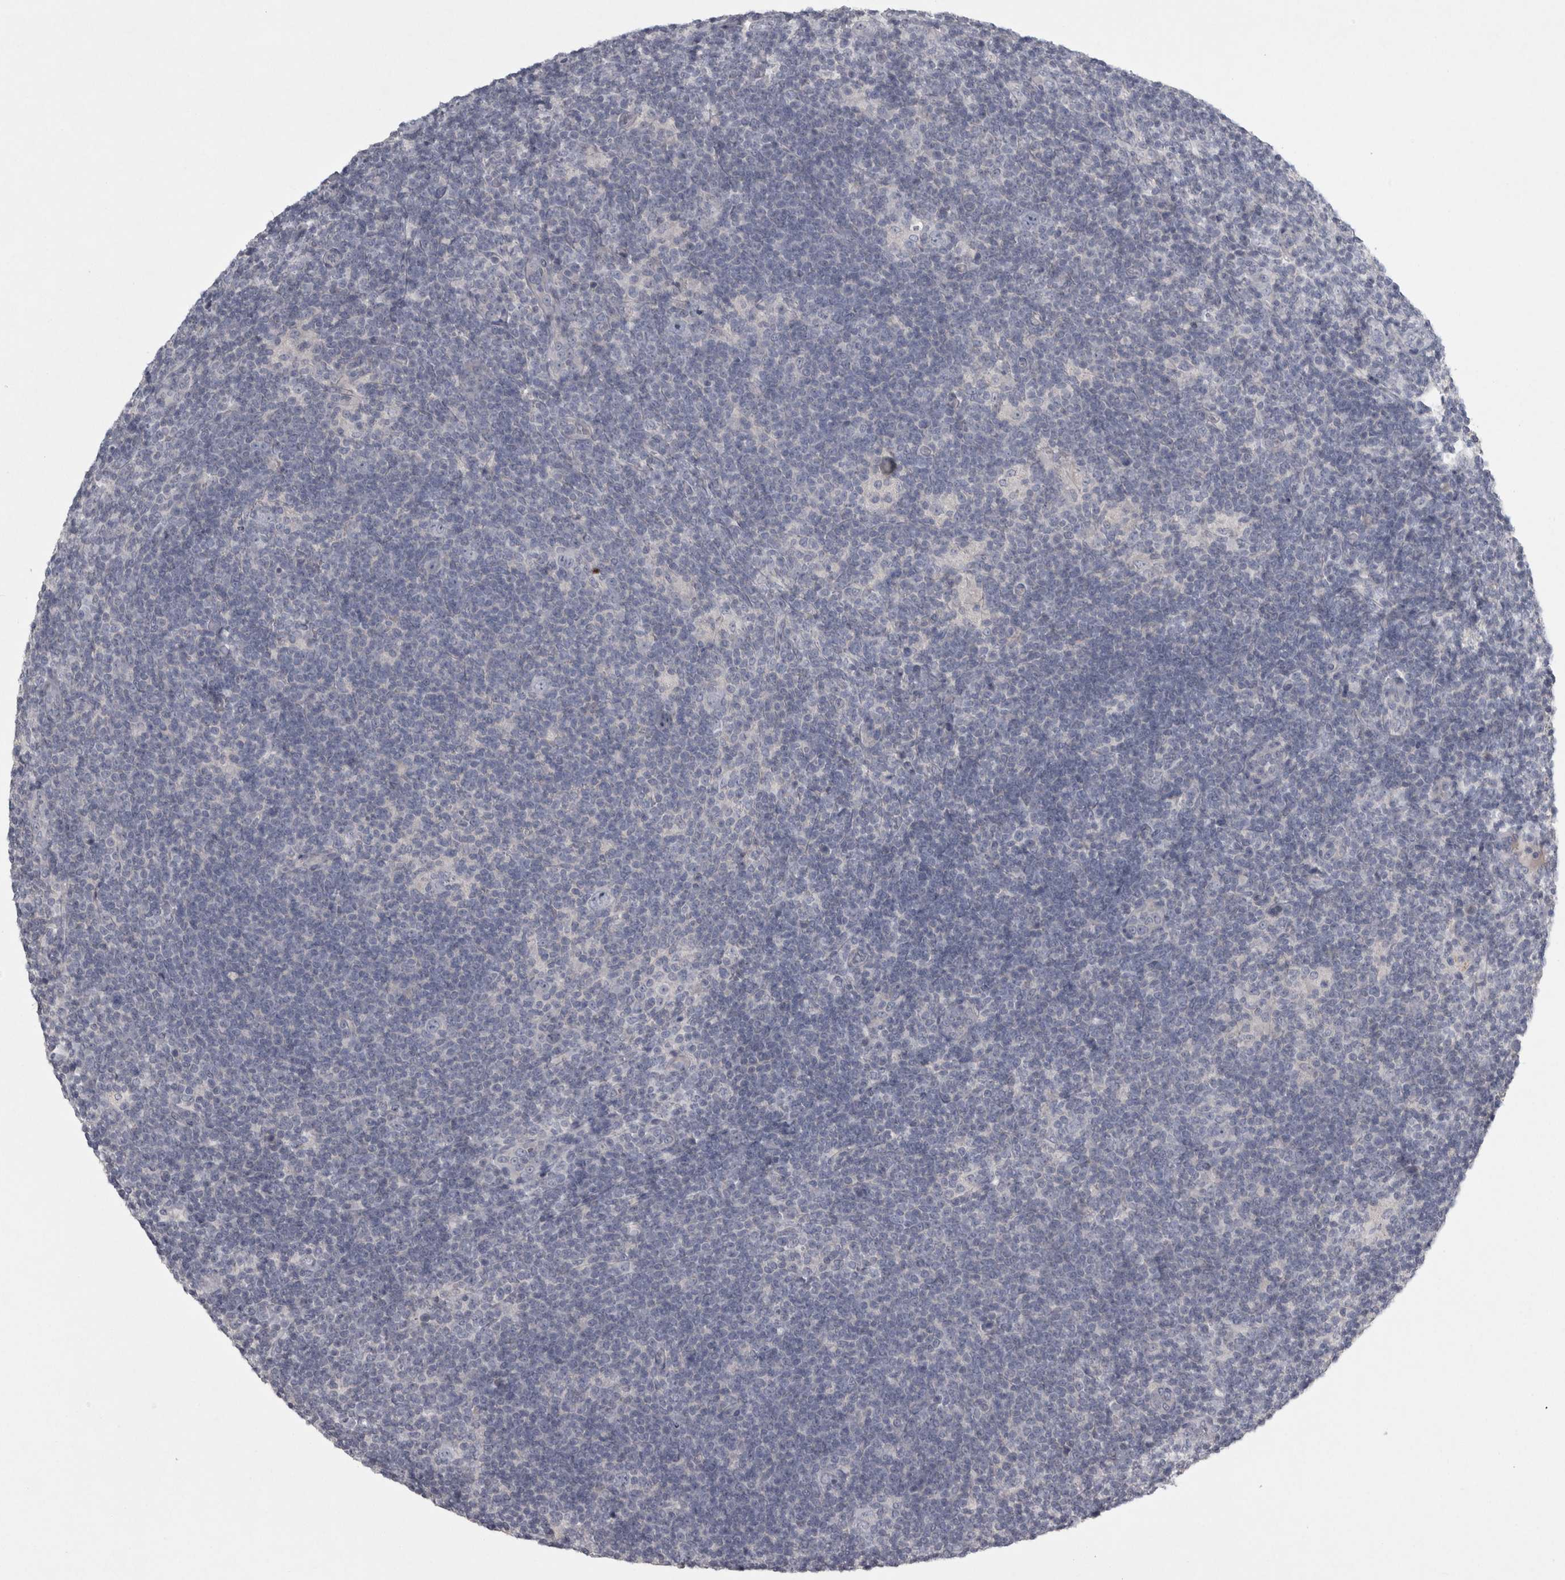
{"staining": {"intensity": "negative", "quantity": "none", "location": "none"}, "tissue": "lymphoma", "cell_type": "Tumor cells", "image_type": "cancer", "snomed": [{"axis": "morphology", "description": "Hodgkin's disease, NOS"}, {"axis": "topography", "description": "Lymph node"}], "caption": "Histopathology image shows no protein positivity in tumor cells of Hodgkin's disease tissue.", "gene": "ENPP7", "patient": {"sex": "female", "age": 57}}